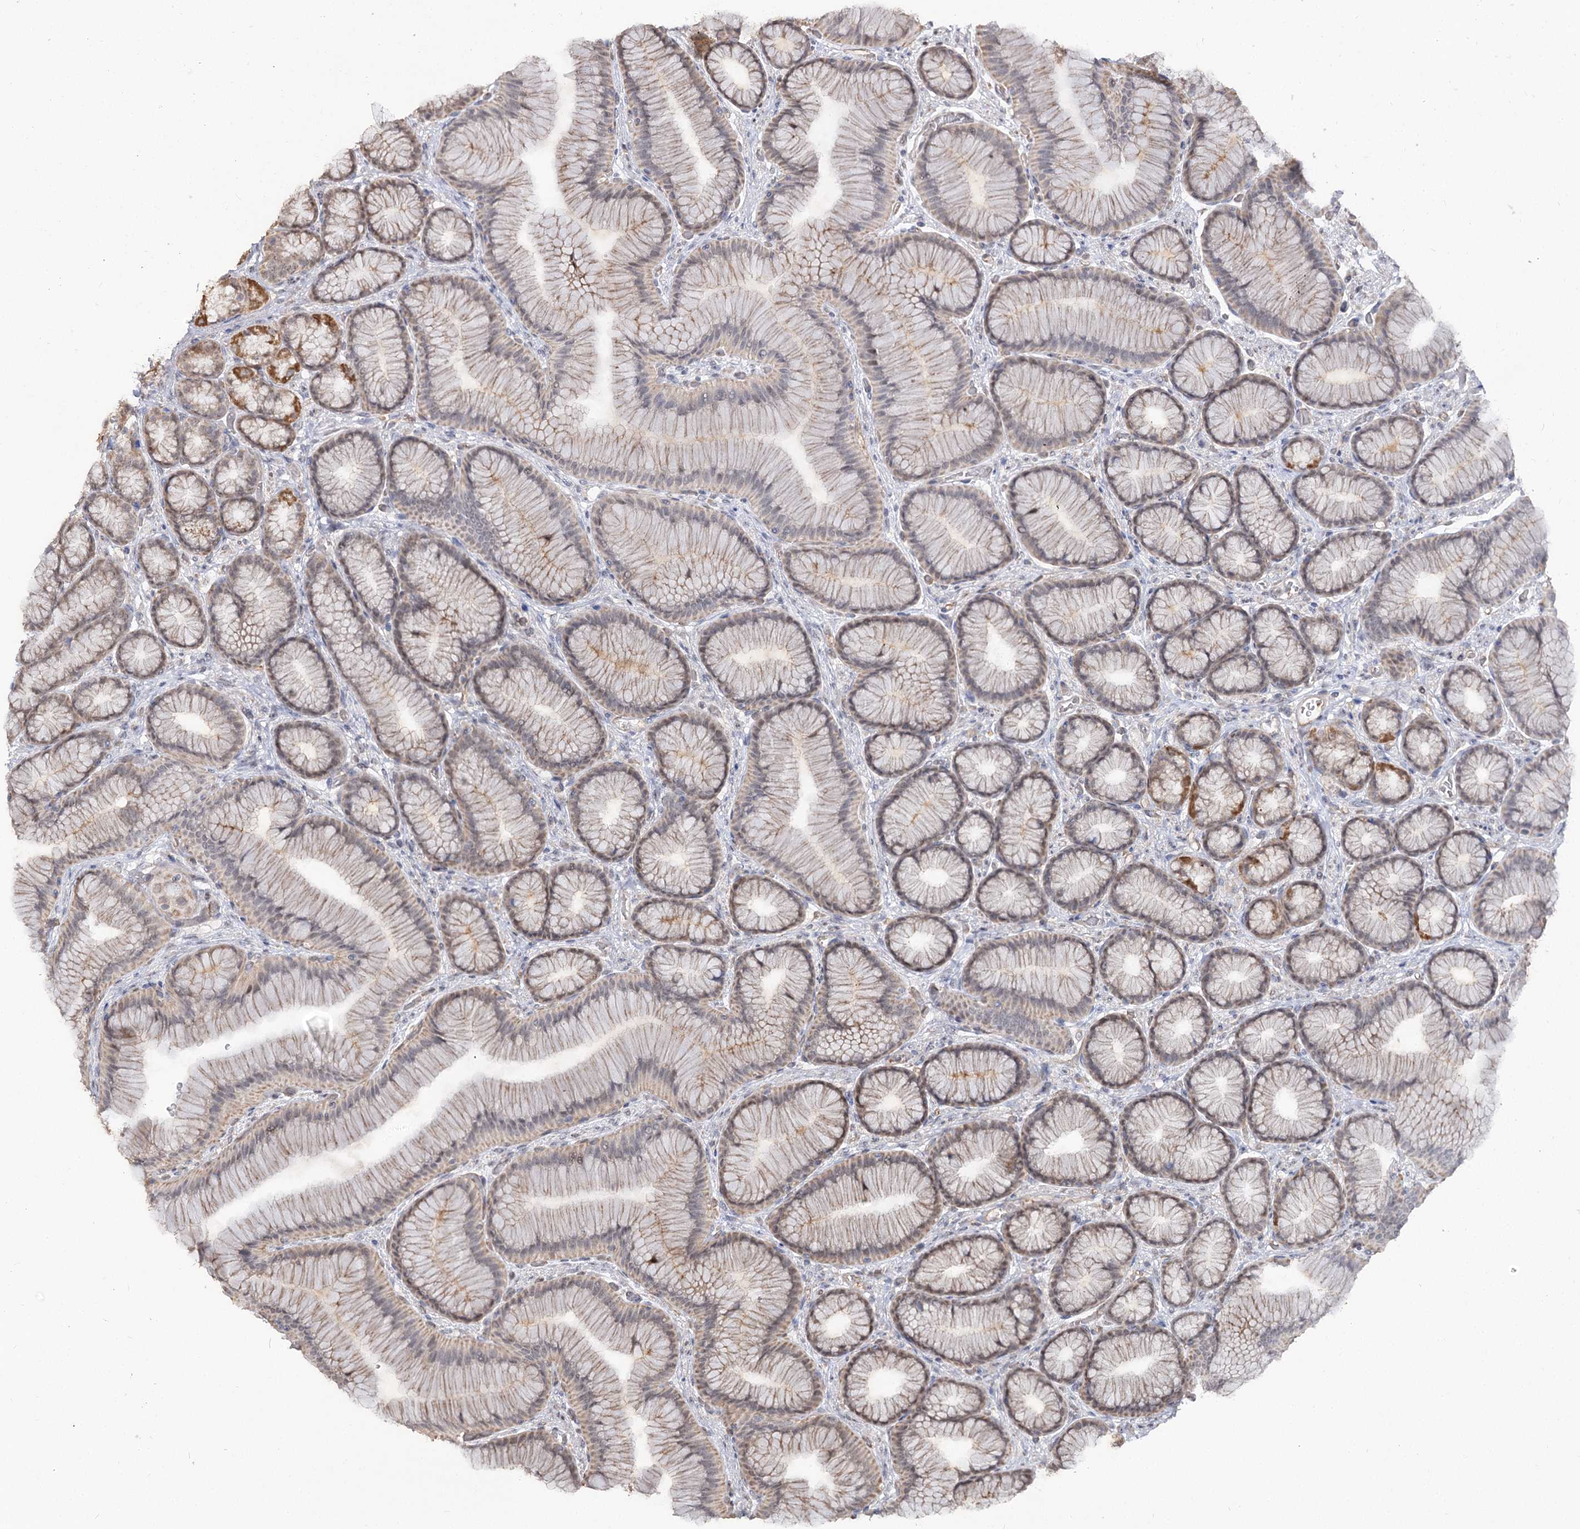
{"staining": {"intensity": "moderate", "quantity": "25%-75%", "location": "cytoplasmic/membranous"}, "tissue": "stomach", "cell_type": "Glandular cells", "image_type": "normal", "snomed": [{"axis": "morphology", "description": "Normal tissue, NOS"}, {"axis": "morphology", "description": "Adenocarcinoma, NOS"}, {"axis": "morphology", "description": "Adenocarcinoma, High grade"}, {"axis": "topography", "description": "Stomach, upper"}, {"axis": "topography", "description": "Stomach"}], "caption": "DAB immunohistochemical staining of normal stomach displays moderate cytoplasmic/membranous protein staining in about 25%-75% of glandular cells. (DAB IHC, brown staining for protein, blue staining for nuclei).", "gene": "RUFY4", "patient": {"sex": "female", "age": 65}}